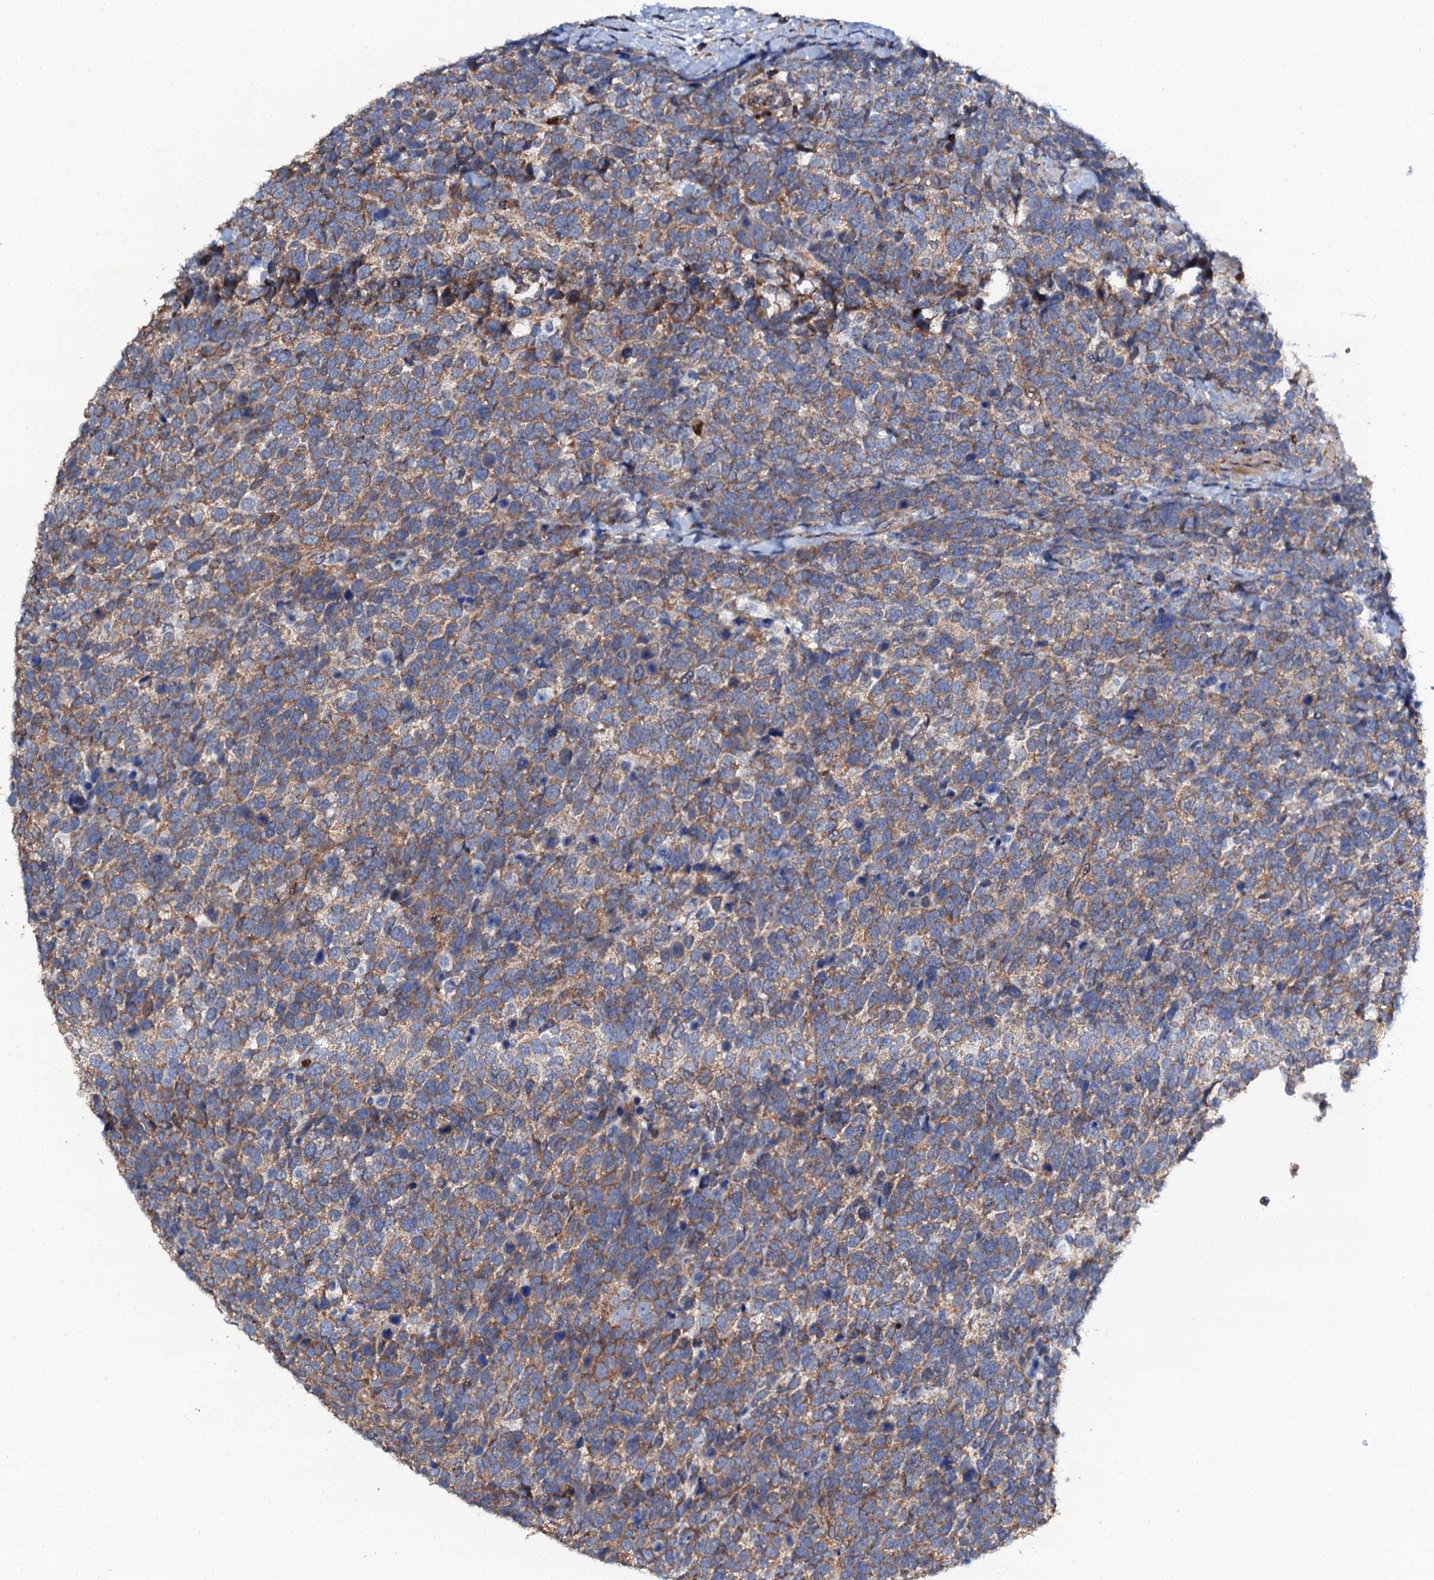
{"staining": {"intensity": "moderate", "quantity": ">75%", "location": "cytoplasmic/membranous"}, "tissue": "urothelial cancer", "cell_type": "Tumor cells", "image_type": "cancer", "snomed": [{"axis": "morphology", "description": "Urothelial carcinoma, High grade"}, {"axis": "topography", "description": "Urinary bladder"}], "caption": "Tumor cells demonstrate medium levels of moderate cytoplasmic/membranous expression in about >75% of cells in high-grade urothelial carcinoma.", "gene": "GRK2", "patient": {"sex": "female", "age": 82}}